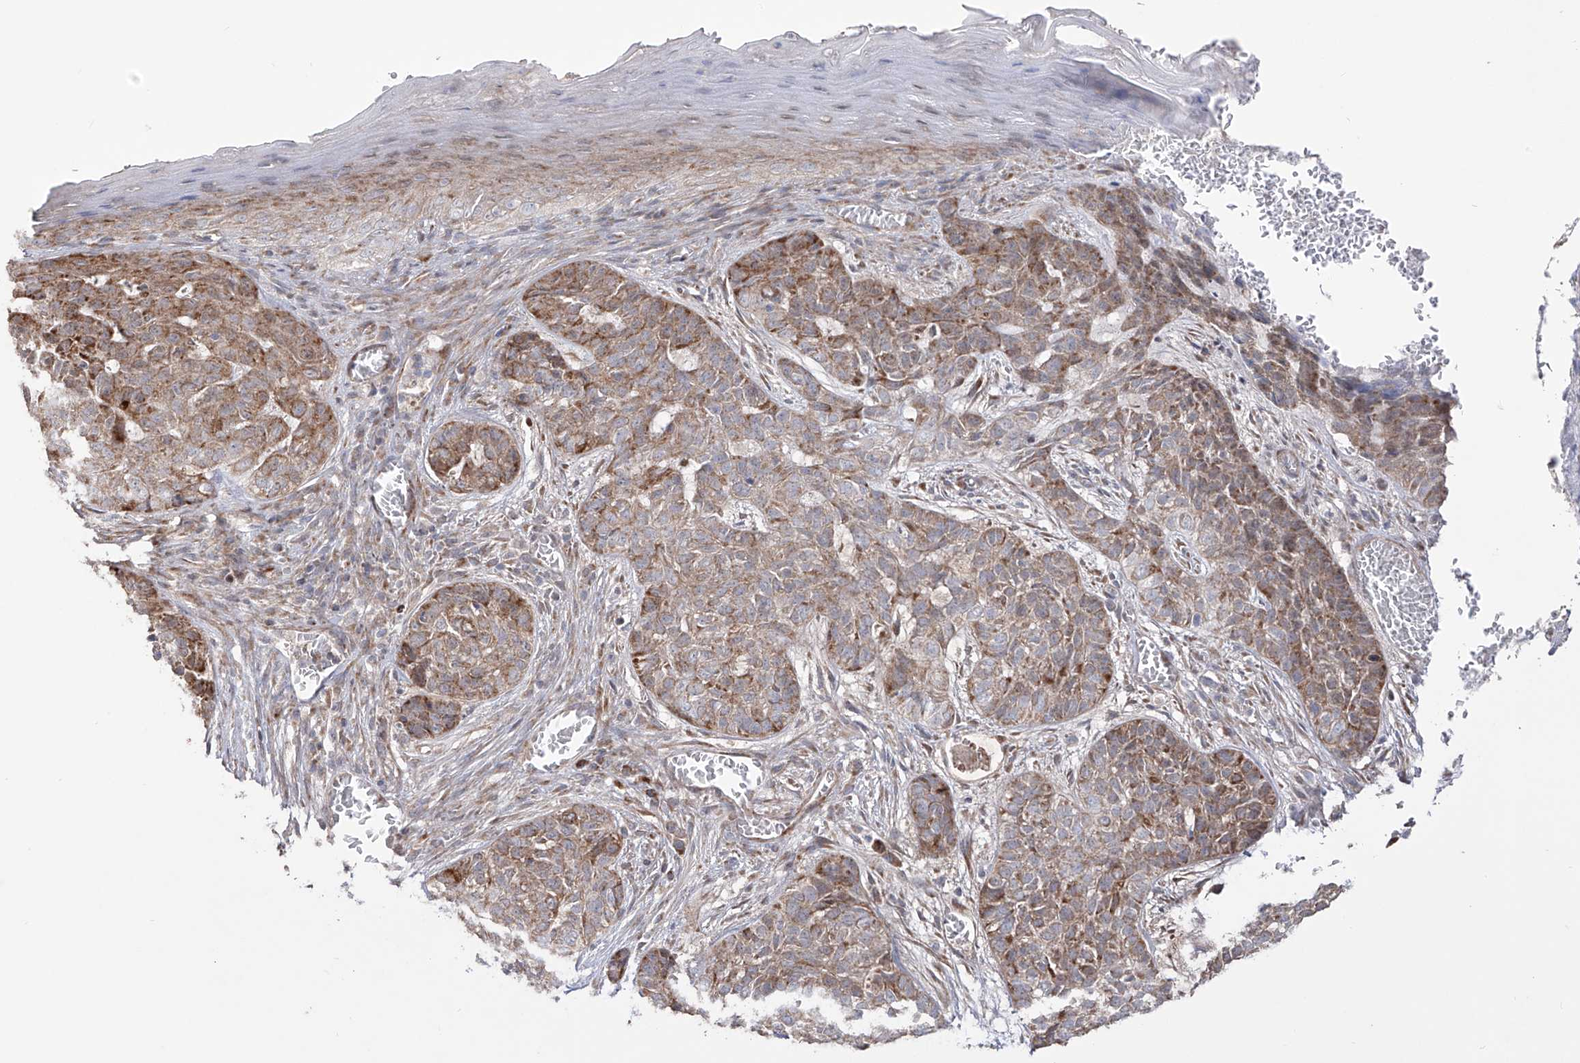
{"staining": {"intensity": "moderate", "quantity": ">75%", "location": "cytoplasmic/membranous"}, "tissue": "skin cancer", "cell_type": "Tumor cells", "image_type": "cancer", "snomed": [{"axis": "morphology", "description": "Basal cell carcinoma"}, {"axis": "topography", "description": "Skin"}], "caption": "A brown stain labels moderate cytoplasmic/membranous expression of a protein in skin cancer (basal cell carcinoma) tumor cells.", "gene": "YKT6", "patient": {"sex": "female", "age": 64}}